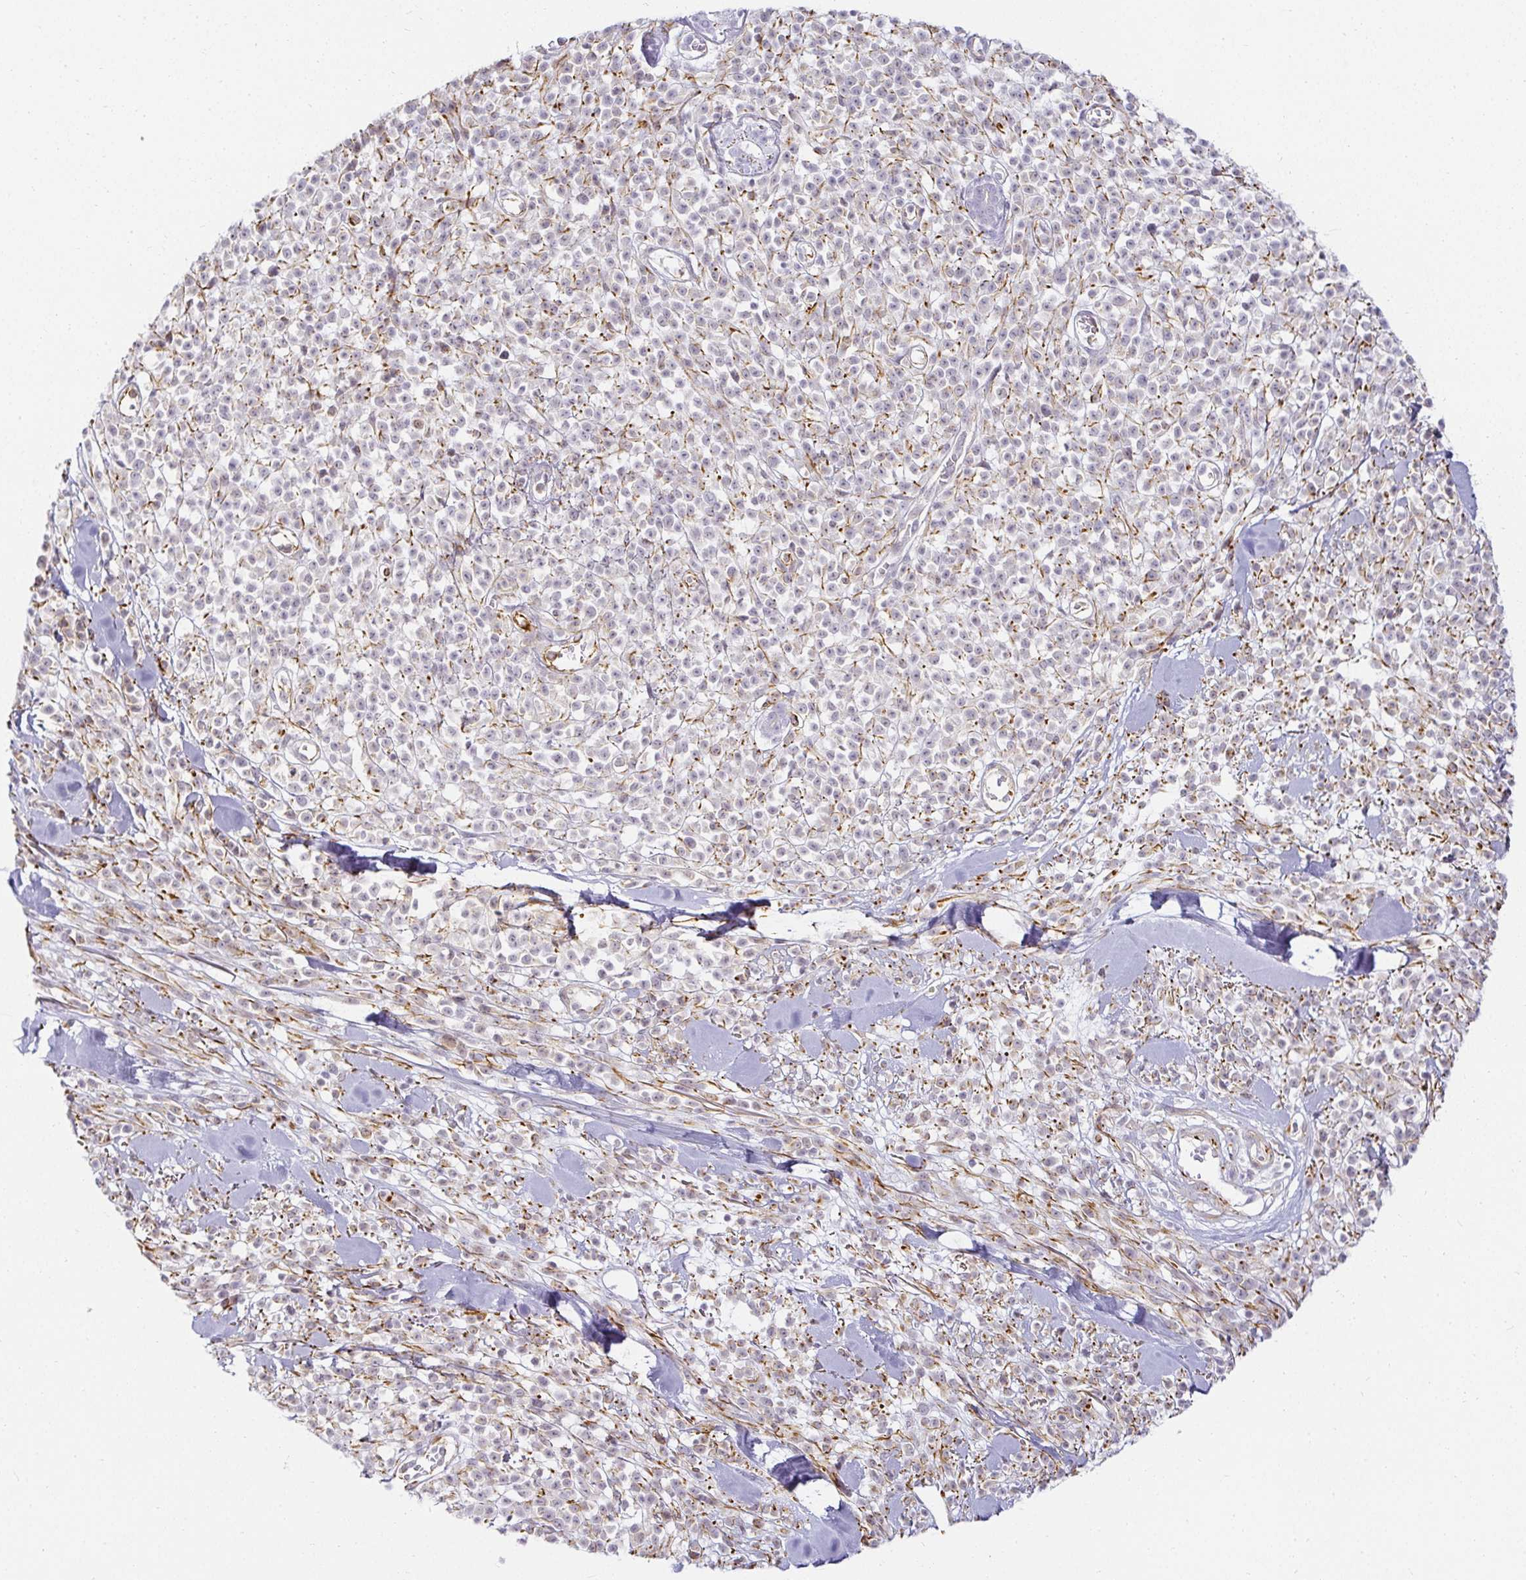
{"staining": {"intensity": "negative", "quantity": "none", "location": "none"}, "tissue": "melanoma", "cell_type": "Tumor cells", "image_type": "cancer", "snomed": [{"axis": "morphology", "description": "Malignant melanoma, NOS"}, {"axis": "topography", "description": "Skin"}, {"axis": "topography", "description": "Skin of trunk"}], "caption": "Tumor cells show no significant expression in melanoma.", "gene": "ACAN", "patient": {"sex": "male", "age": 74}}